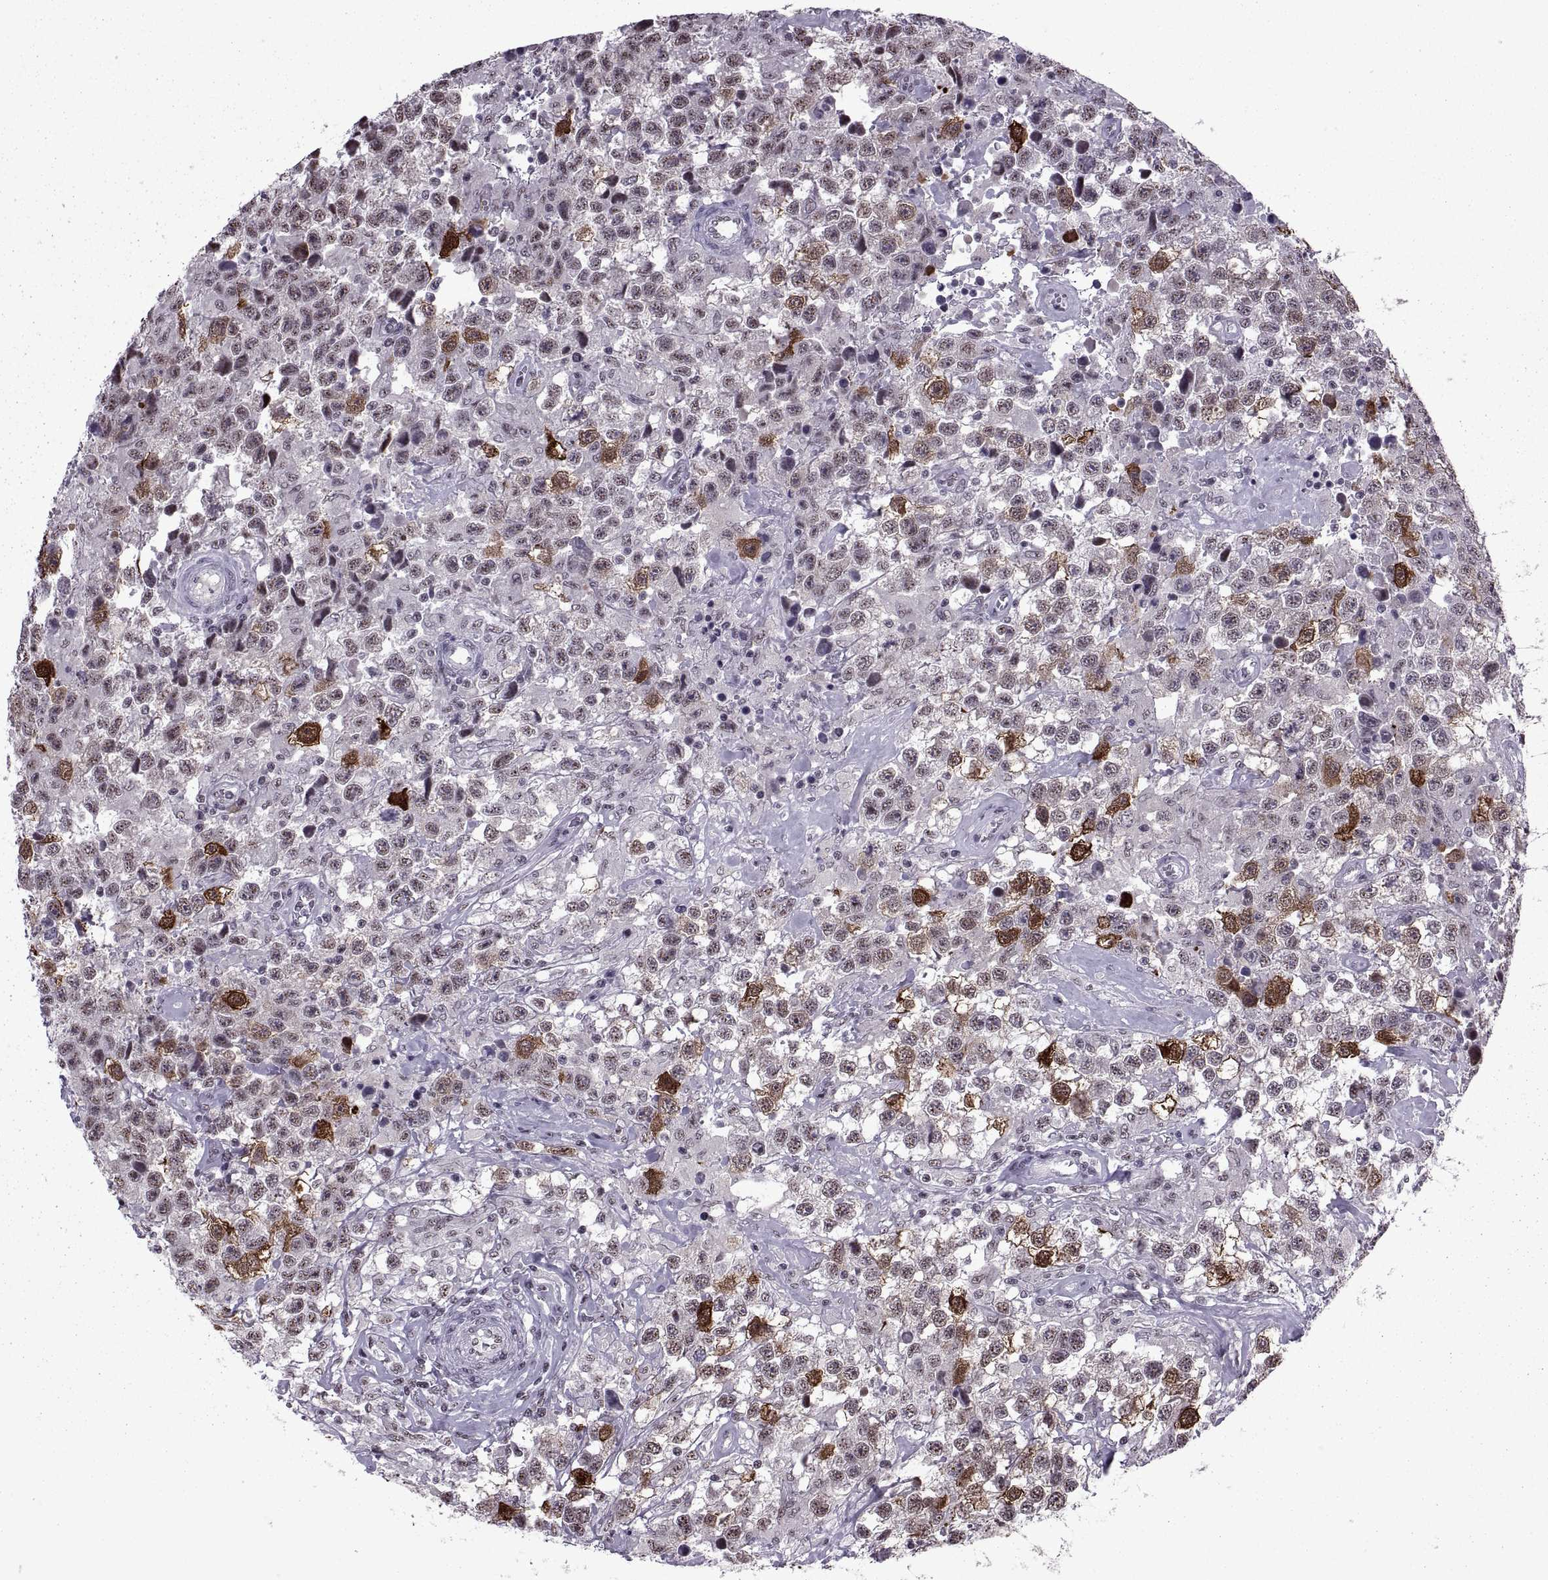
{"staining": {"intensity": "strong", "quantity": ">75%", "location": "cytoplasmic/membranous,nuclear"}, "tissue": "testis cancer", "cell_type": "Tumor cells", "image_type": "cancer", "snomed": [{"axis": "morphology", "description": "Seminoma, NOS"}, {"axis": "topography", "description": "Testis"}], "caption": "The immunohistochemical stain labels strong cytoplasmic/membranous and nuclear expression in tumor cells of seminoma (testis) tissue.", "gene": "MAGEA4", "patient": {"sex": "male", "age": 43}}